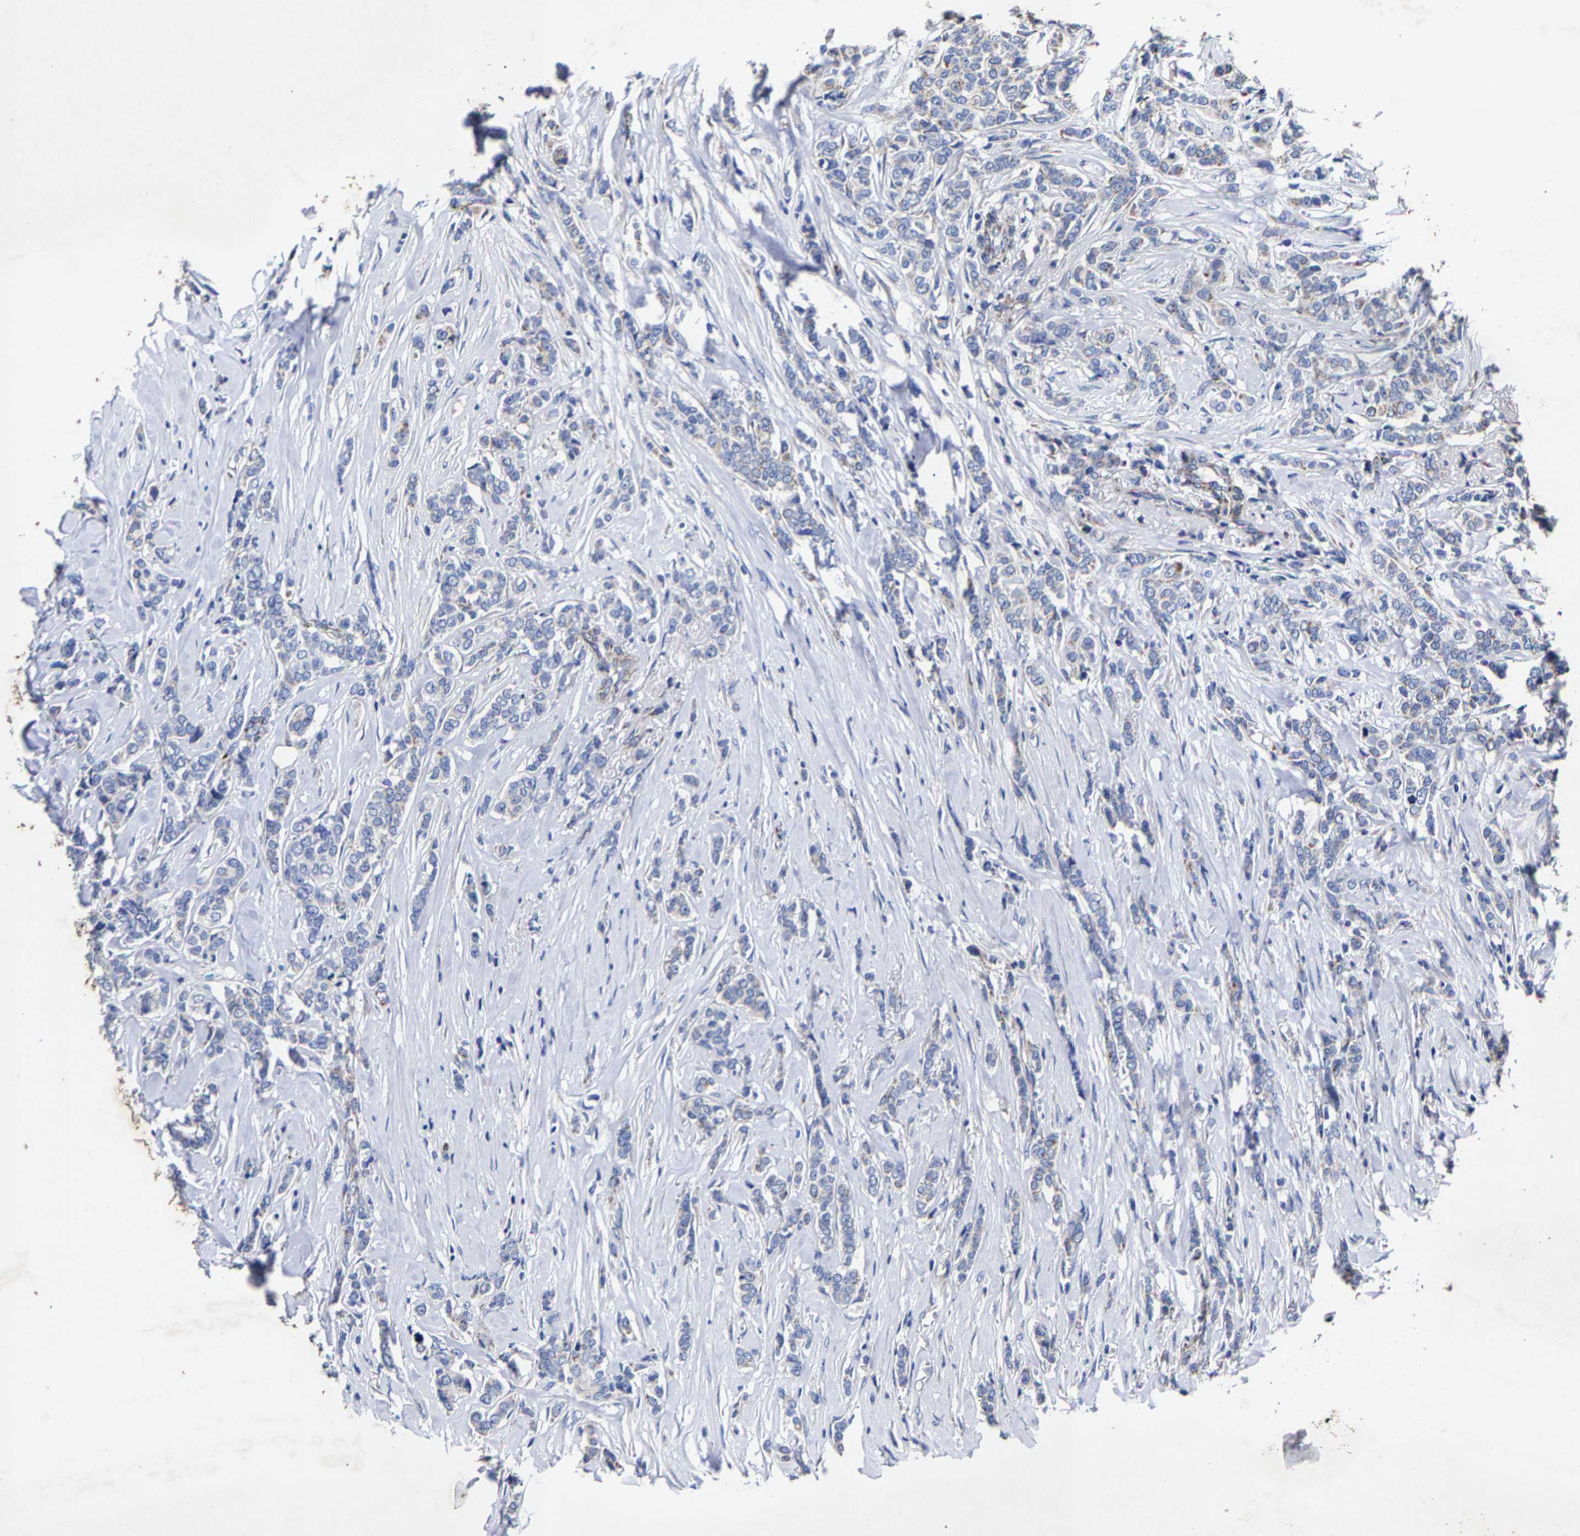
{"staining": {"intensity": "negative", "quantity": "none", "location": "none"}, "tissue": "breast cancer", "cell_type": "Tumor cells", "image_type": "cancer", "snomed": [{"axis": "morphology", "description": "Lobular carcinoma"}, {"axis": "topography", "description": "Skin"}, {"axis": "topography", "description": "Breast"}], "caption": "Tumor cells are negative for protein expression in human breast cancer. The staining was performed using DAB (3,3'-diaminobenzidine) to visualize the protein expression in brown, while the nuclei were stained in blue with hematoxylin (Magnification: 20x).", "gene": "AASS", "patient": {"sex": "female", "age": 46}}